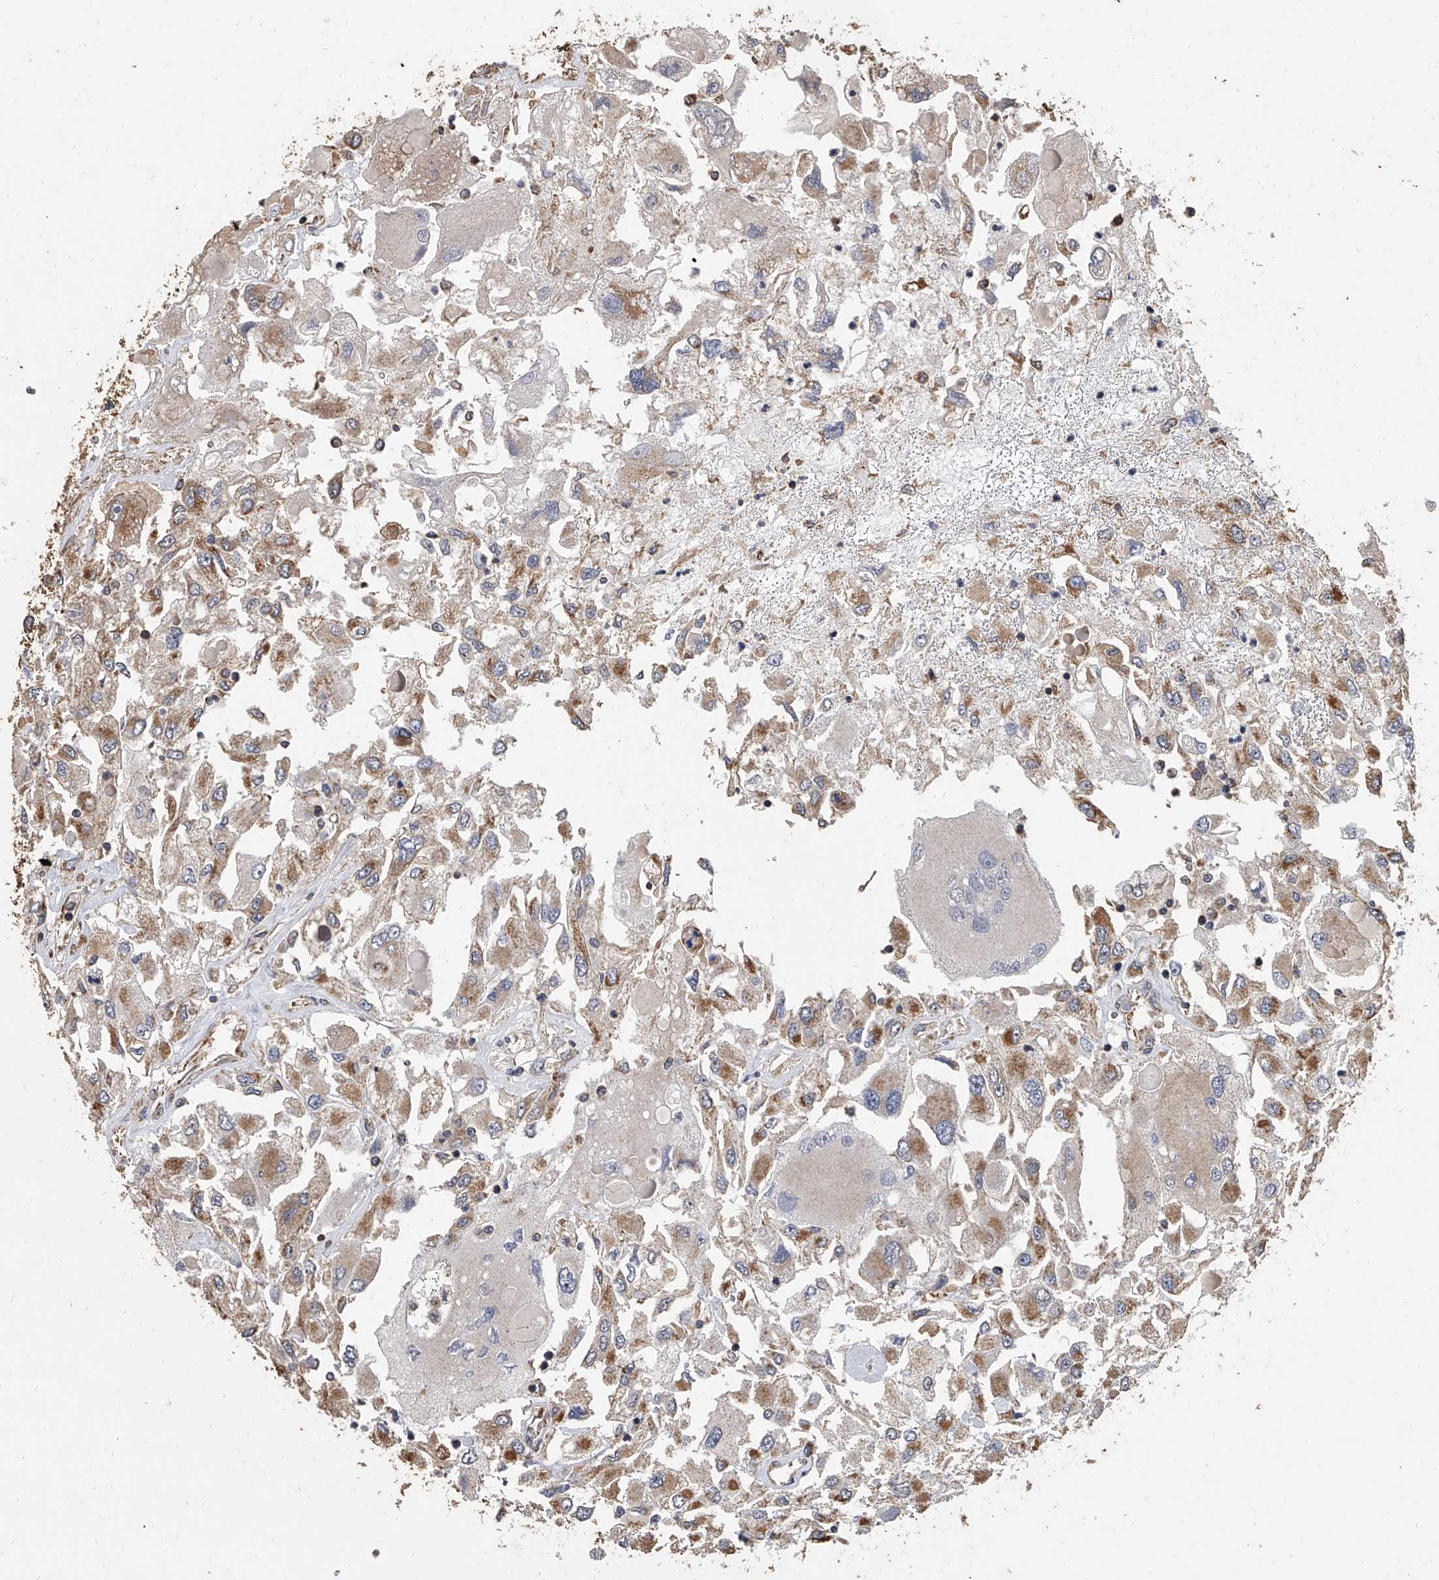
{"staining": {"intensity": "moderate", "quantity": ">75%", "location": "cytoplasmic/membranous"}, "tissue": "renal cancer", "cell_type": "Tumor cells", "image_type": "cancer", "snomed": [{"axis": "morphology", "description": "Adenocarcinoma, NOS"}, {"axis": "topography", "description": "Kidney"}], "caption": "Immunohistochemical staining of renal cancer (adenocarcinoma) shows medium levels of moderate cytoplasmic/membranous protein staining in approximately >75% of tumor cells.", "gene": "MRPL28", "patient": {"sex": "female", "age": 52}}